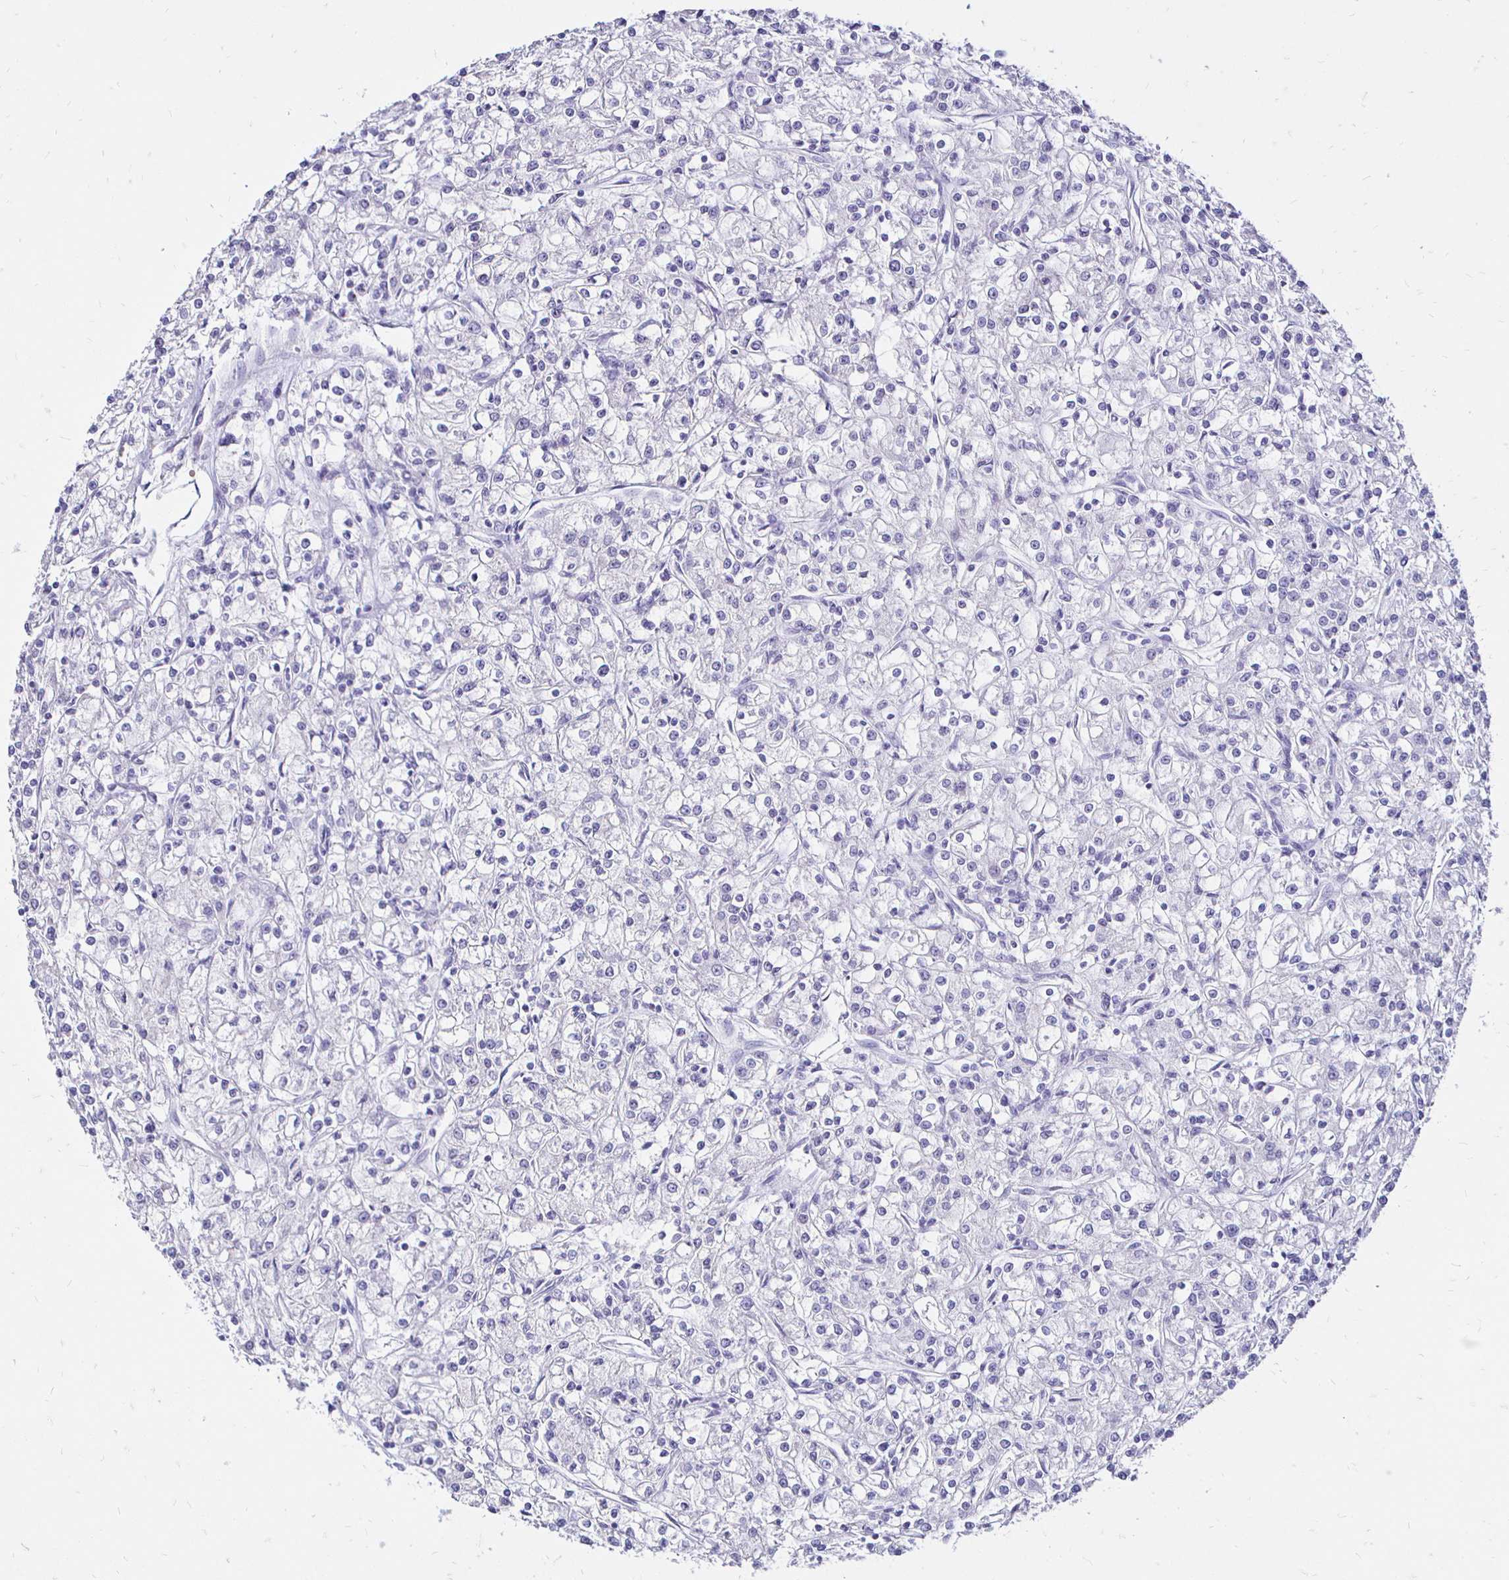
{"staining": {"intensity": "negative", "quantity": "none", "location": "none"}, "tissue": "renal cancer", "cell_type": "Tumor cells", "image_type": "cancer", "snomed": [{"axis": "morphology", "description": "Adenocarcinoma, NOS"}, {"axis": "topography", "description": "Kidney"}], "caption": "A photomicrograph of human adenocarcinoma (renal) is negative for staining in tumor cells.", "gene": "IRGC", "patient": {"sex": "female", "age": 59}}